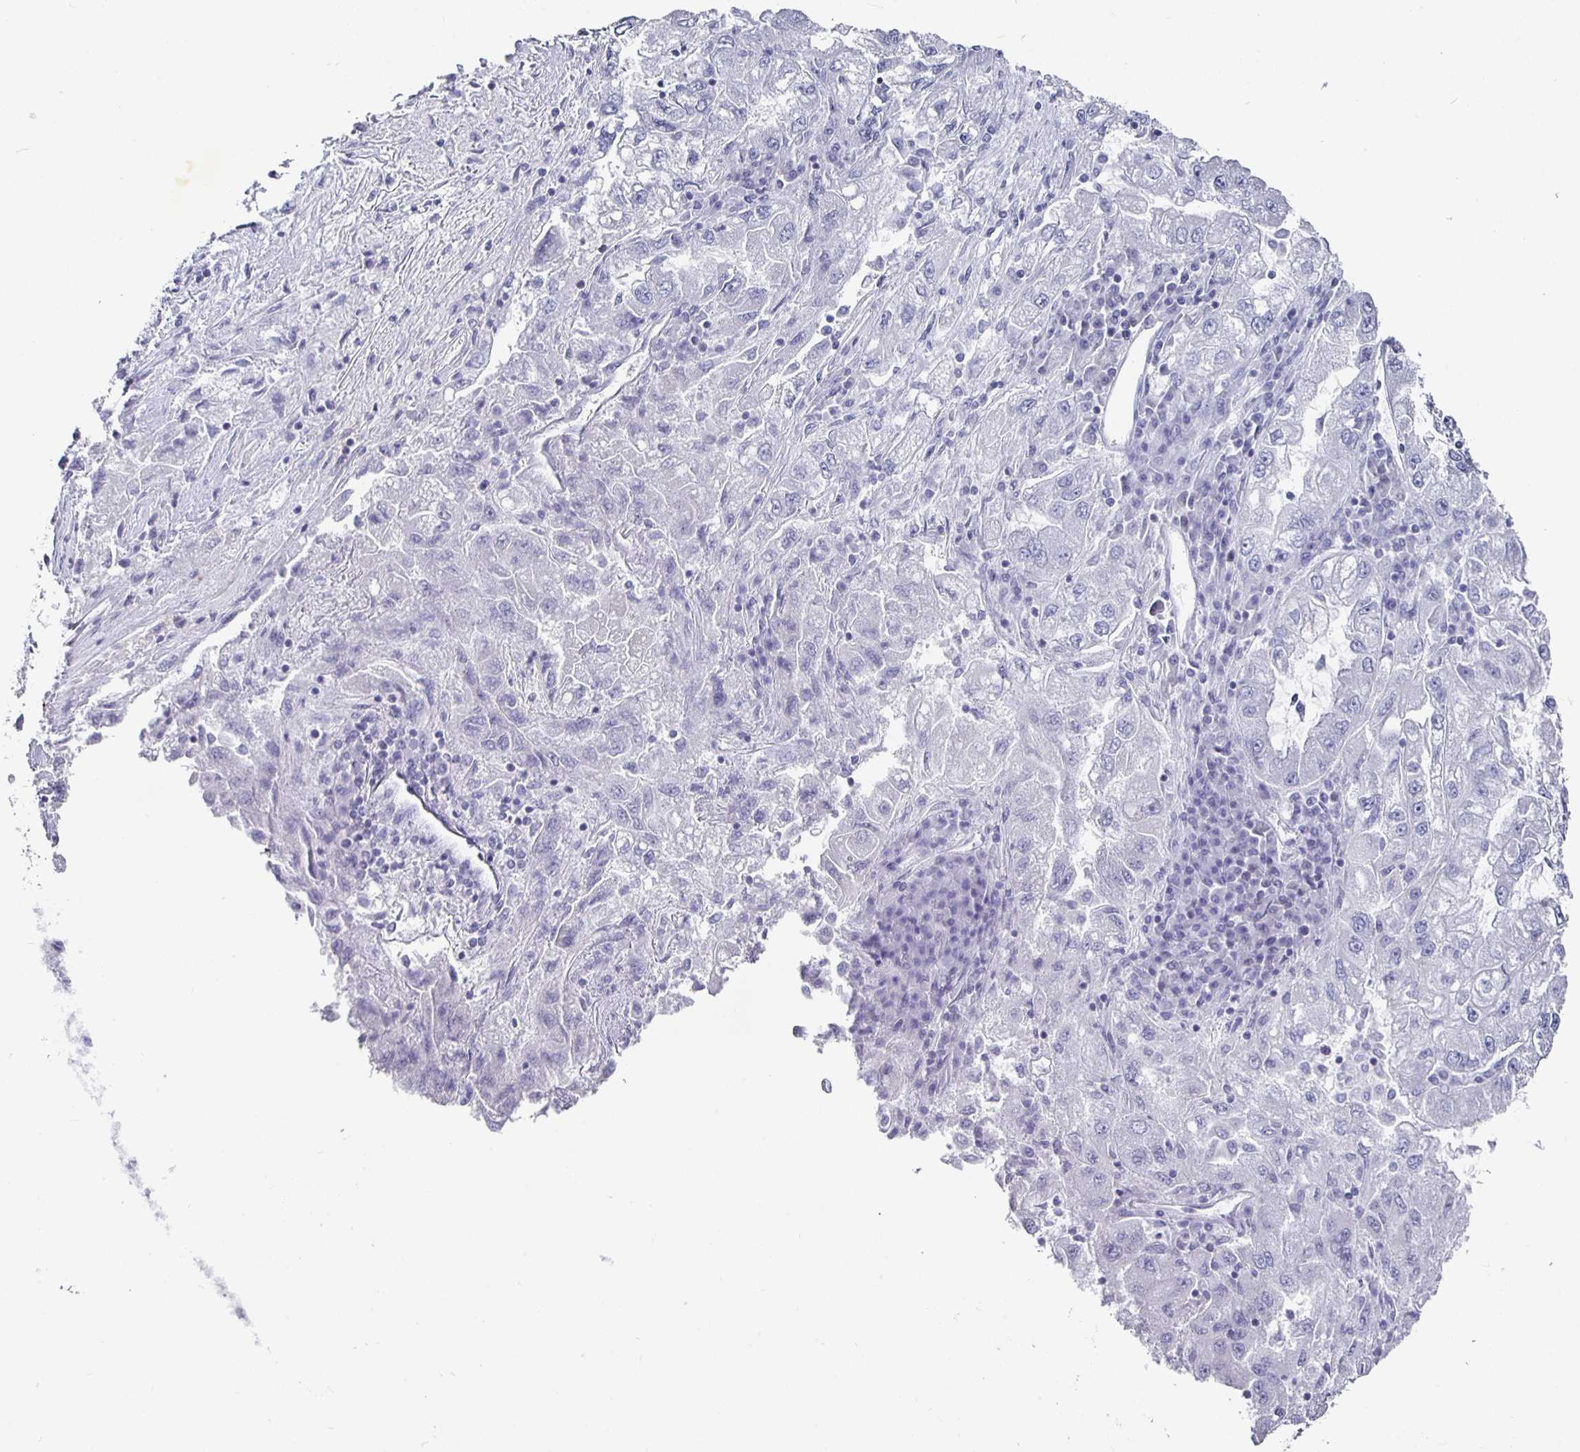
{"staining": {"intensity": "negative", "quantity": "none", "location": "none"}, "tissue": "lung cancer", "cell_type": "Tumor cells", "image_type": "cancer", "snomed": [{"axis": "morphology", "description": "Adenocarcinoma, NOS"}, {"axis": "morphology", "description": "Adenocarcinoma primary or metastatic"}, {"axis": "topography", "description": "Lung"}], "caption": "The micrograph shows no staining of tumor cells in adenocarcinoma primary or metastatic (lung).", "gene": "RUNX2", "patient": {"sex": "male", "age": 74}}